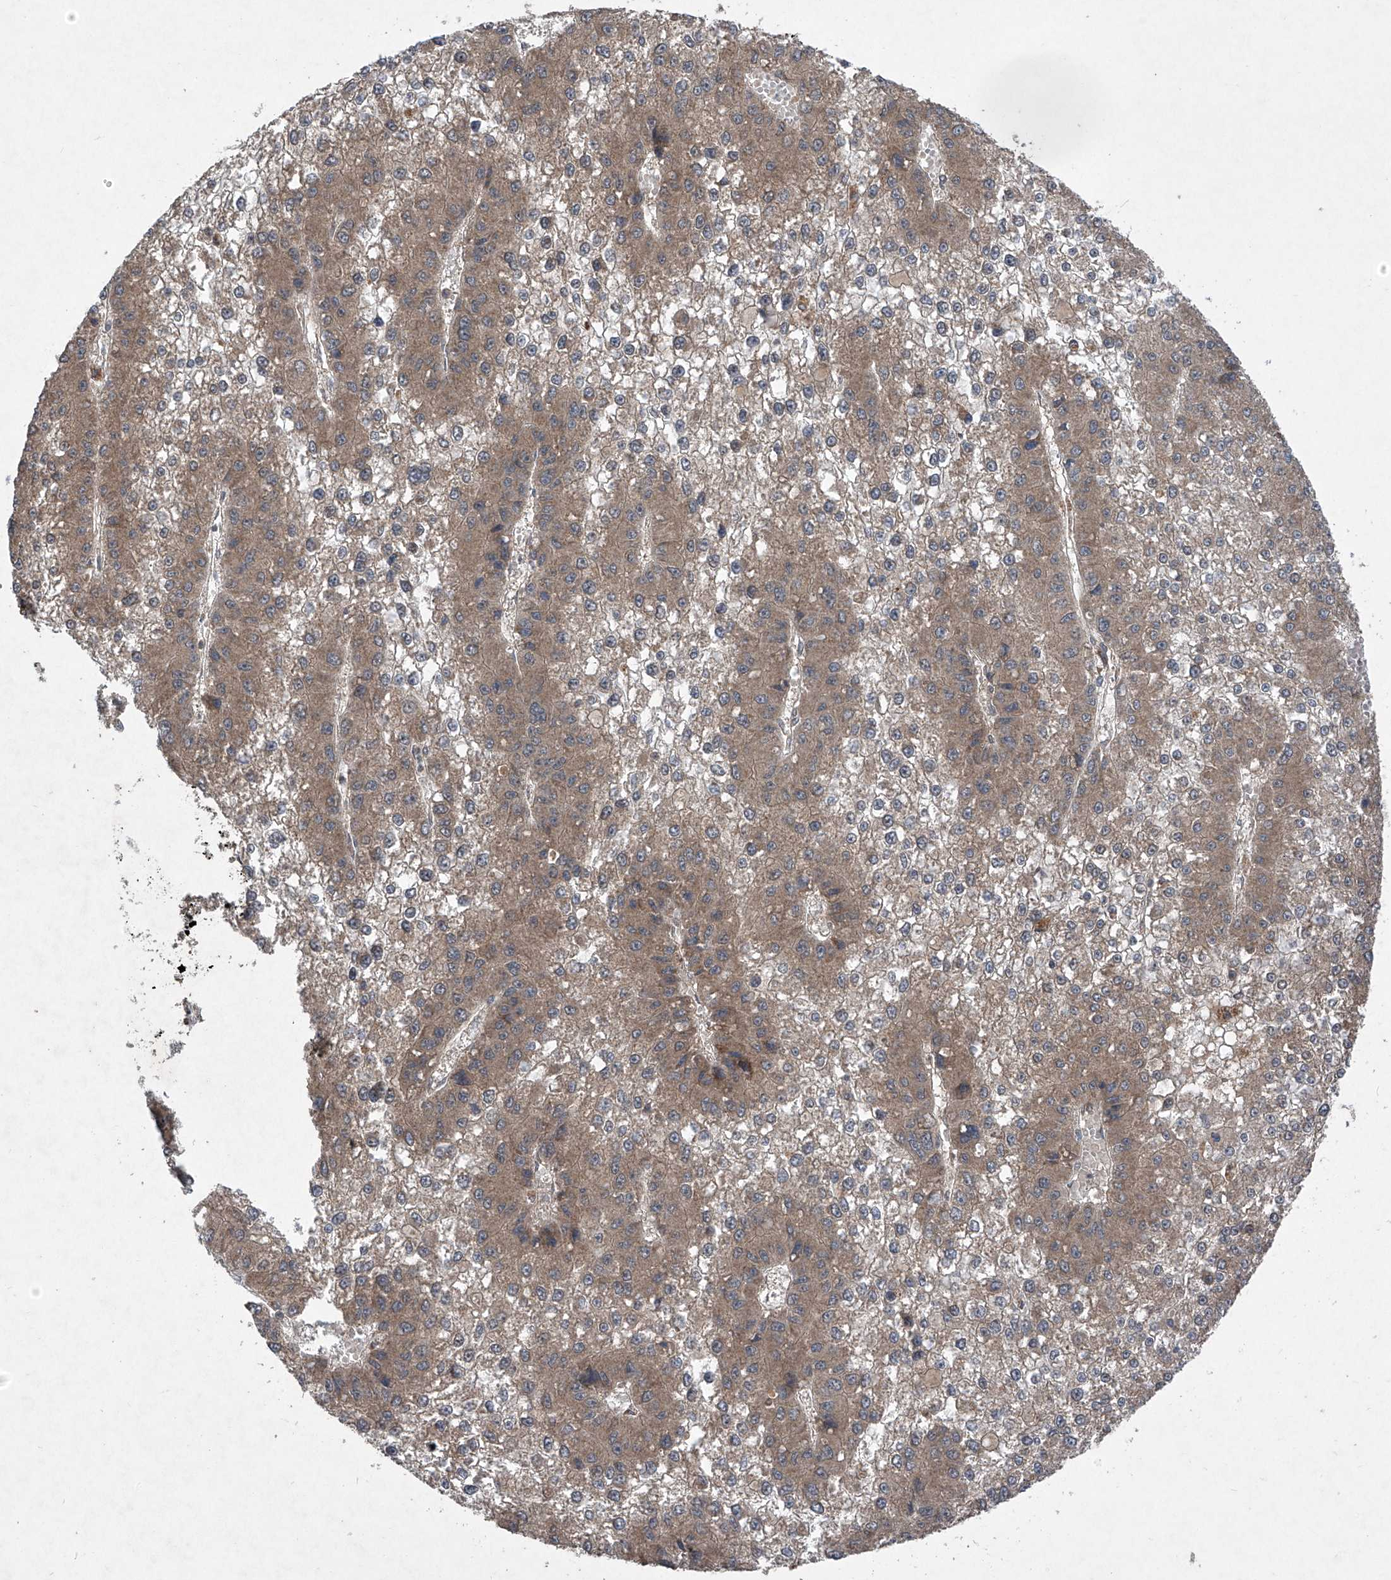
{"staining": {"intensity": "weak", "quantity": ">75%", "location": "cytoplasmic/membranous"}, "tissue": "liver cancer", "cell_type": "Tumor cells", "image_type": "cancer", "snomed": [{"axis": "morphology", "description": "Carcinoma, Hepatocellular, NOS"}, {"axis": "topography", "description": "Liver"}], "caption": "IHC image of neoplastic tissue: liver hepatocellular carcinoma stained using immunohistochemistry (IHC) exhibits low levels of weak protein expression localized specifically in the cytoplasmic/membranous of tumor cells, appearing as a cytoplasmic/membranous brown color.", "gene": "SUMF2", "patient": {"sex": "female", "age": 73}}